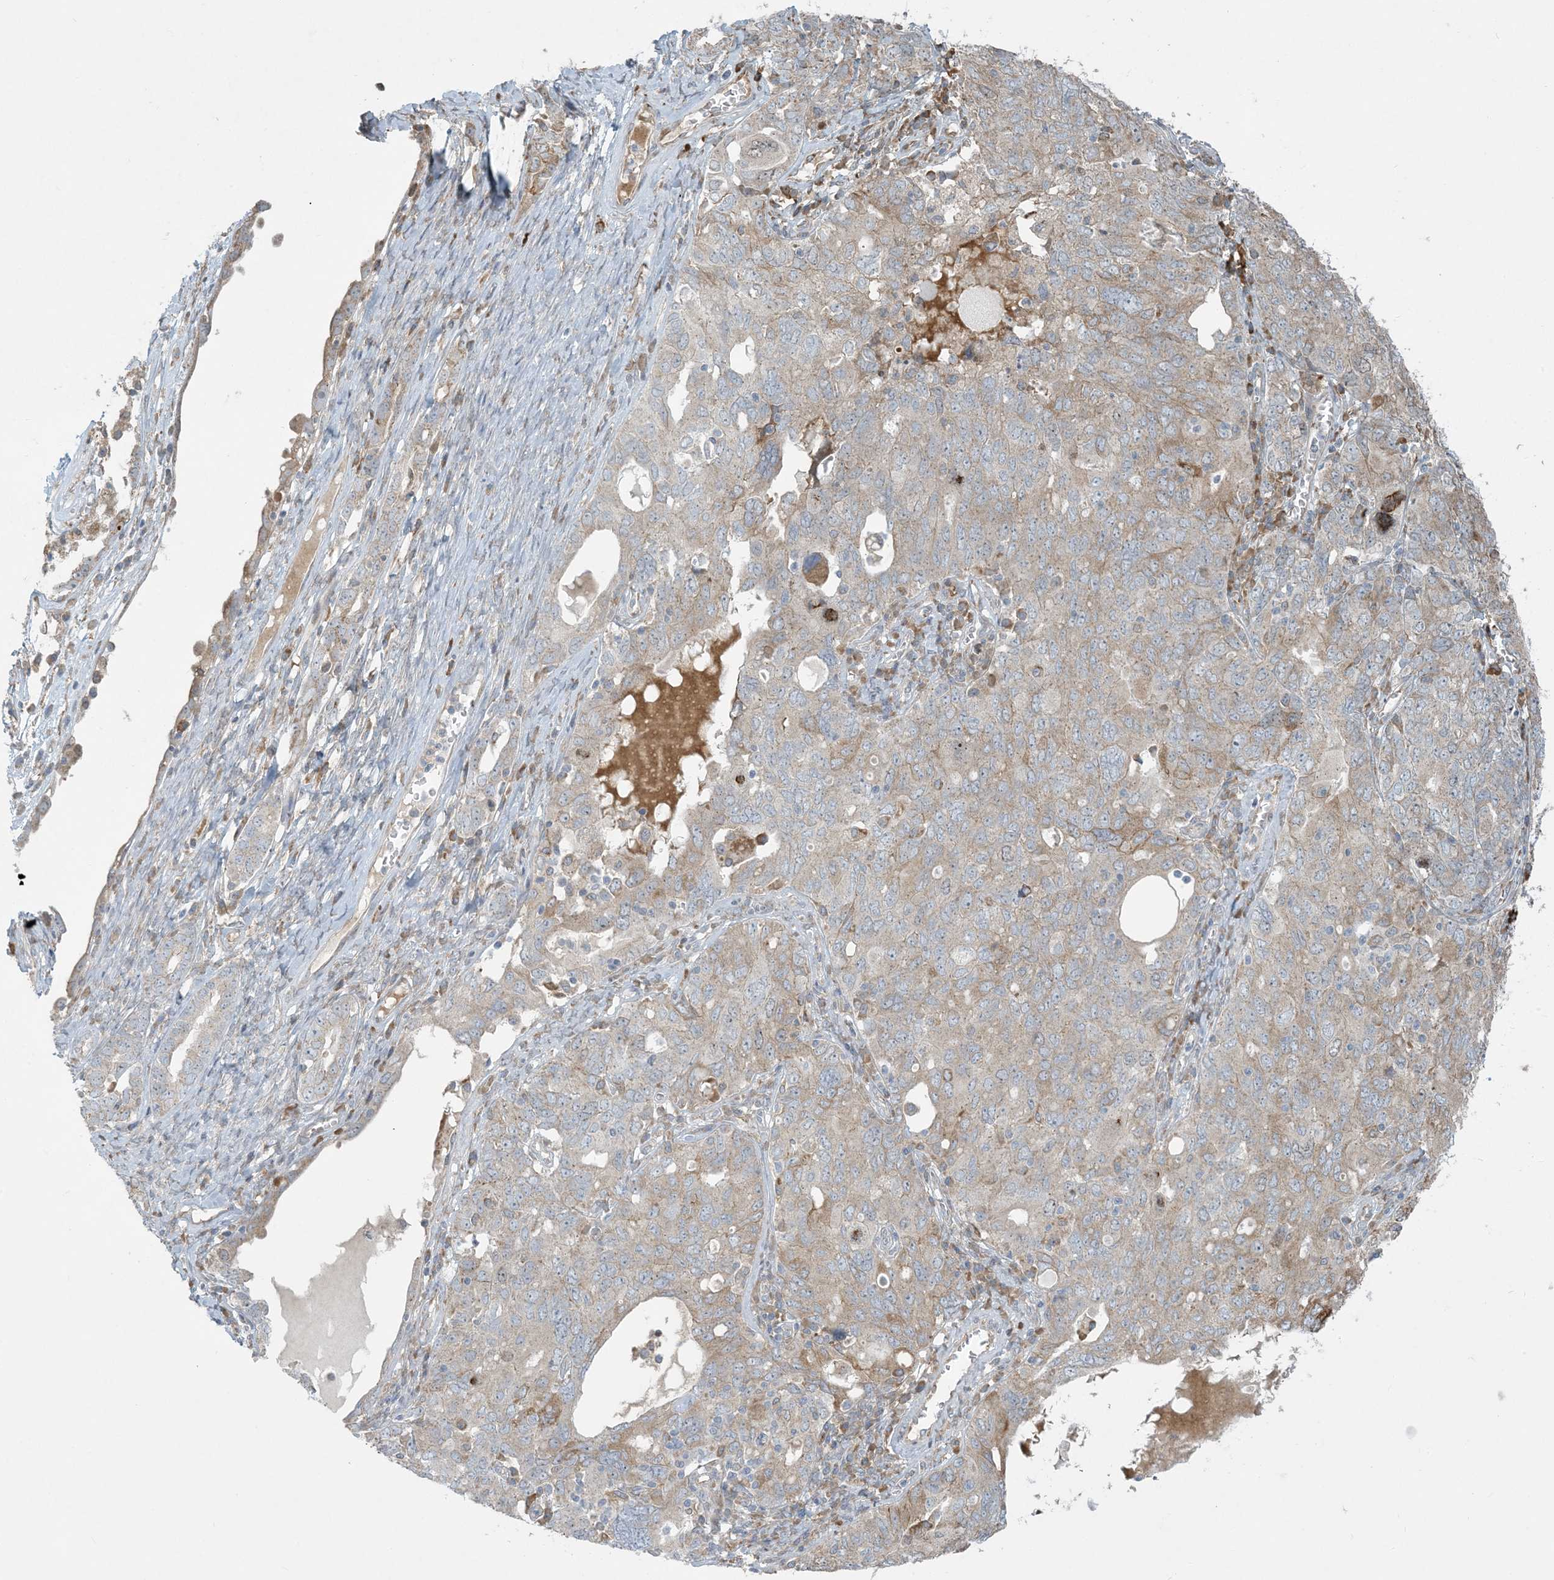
{"staining": {"intensity": "weak", "quantity": "25%-75%", "location": "cytoplasmic/membranous"}, "tissue": "ovarian cancer", "cell_type": "Tumor cells", "image_type": "cancer", "snomed": [{"axis": "morphology", "description": "Carcinoma, endometroid"}, {"axis": "topography", "description": "Ovary"}], "caption": "IHC photomicrograph of ovarian endometroid carcinoma stained for a protein (brown), which shows low levels of weak cytoplasmic/membranous staining in approximately 25%-75% of tumor cells.", "gene": "HACL1", "patient": {"sex": "female", "age": 62}}